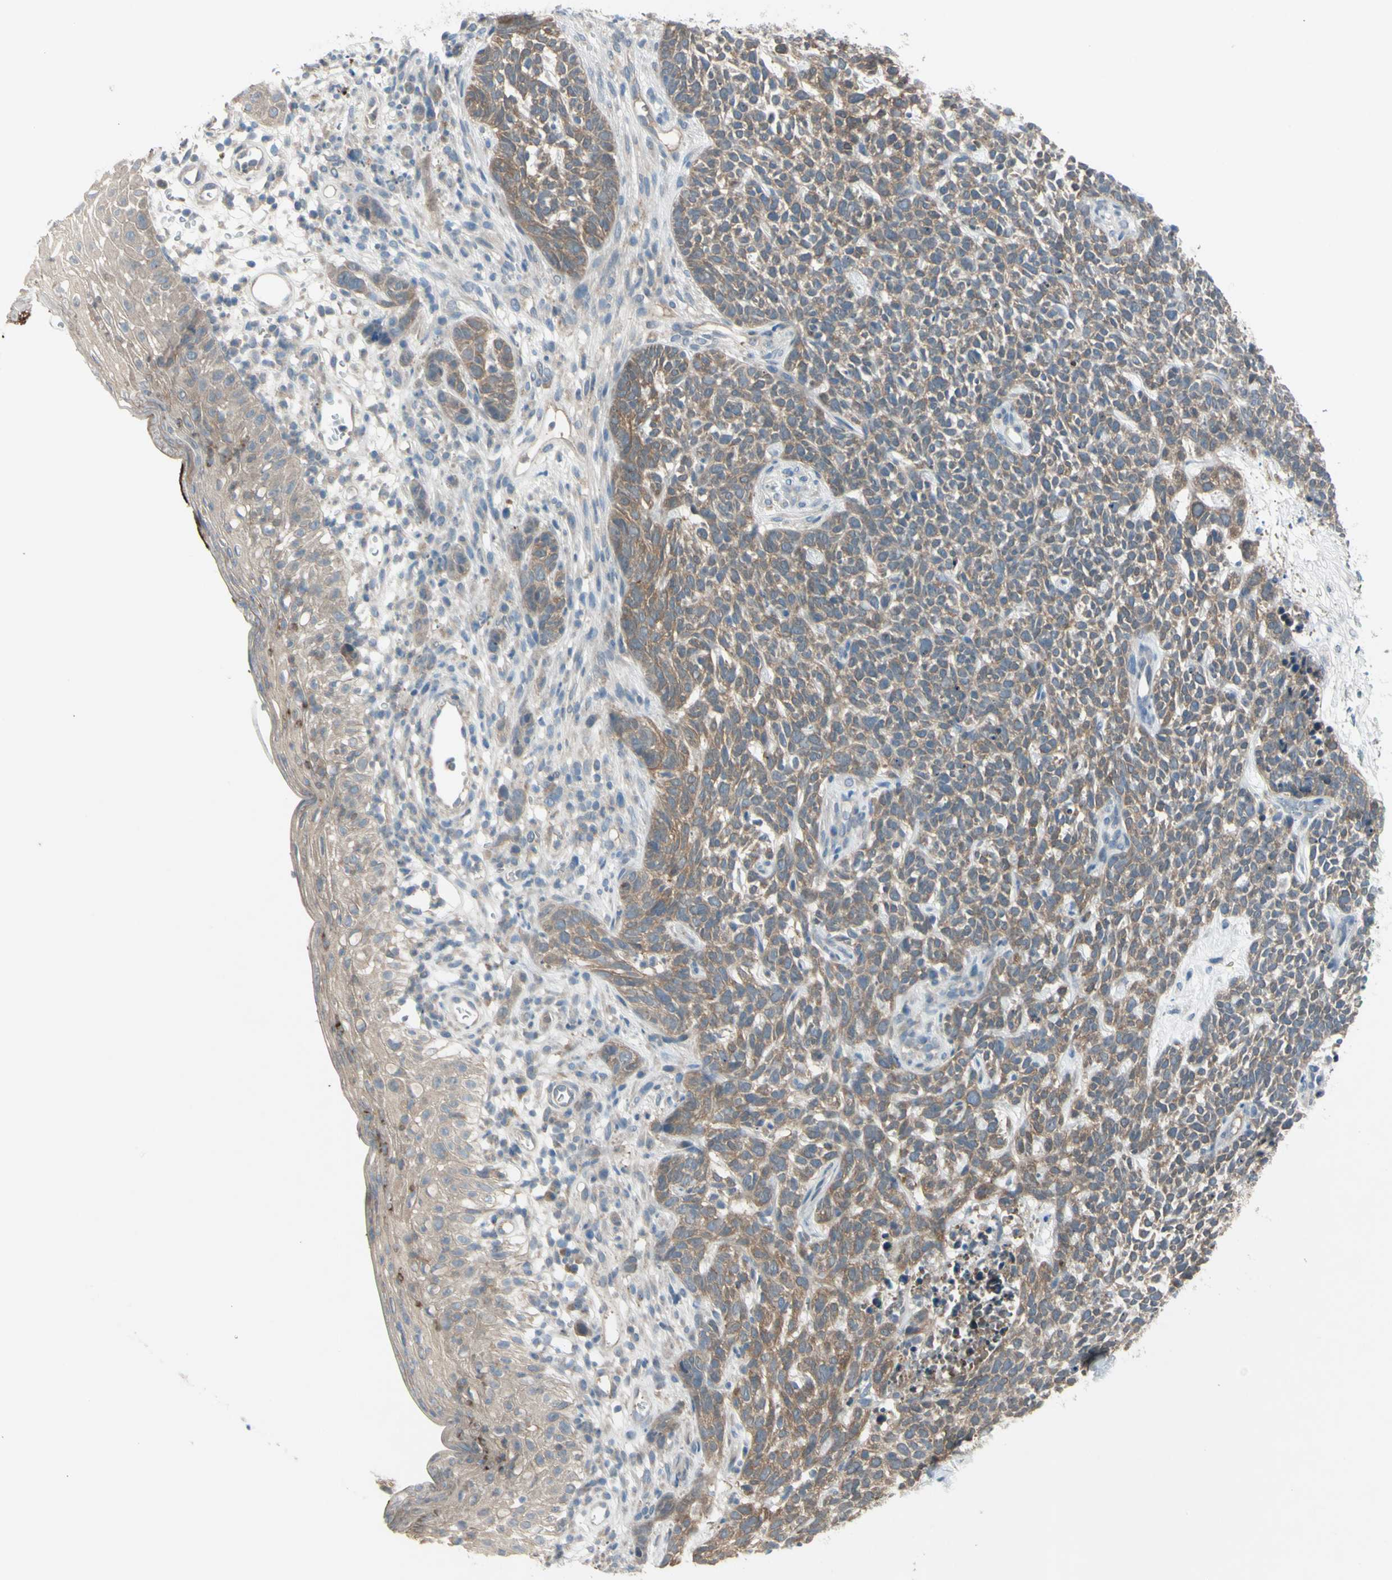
{"staining": {"intensity": "weak", "quantity": ">75%", "location": "cytoplasmic/membranous"}, "tissue": "skin cancer", "cell_type": "Tumor cells", "image_type": "cancer", "snomed": [{"axis": "morphology", "description": "Basal cell carcinoma"}, {"axis": "topography", "description": "Skin"}], "caption": "Skin cancer (basal cell carcinoma) was stained to show a protein in brown. There is low levels of weak cytoplasmic/membranous staining in about >75% of tumor cells.", "gene": "AFP", "patient": {"sex": "female", "age": 84}}